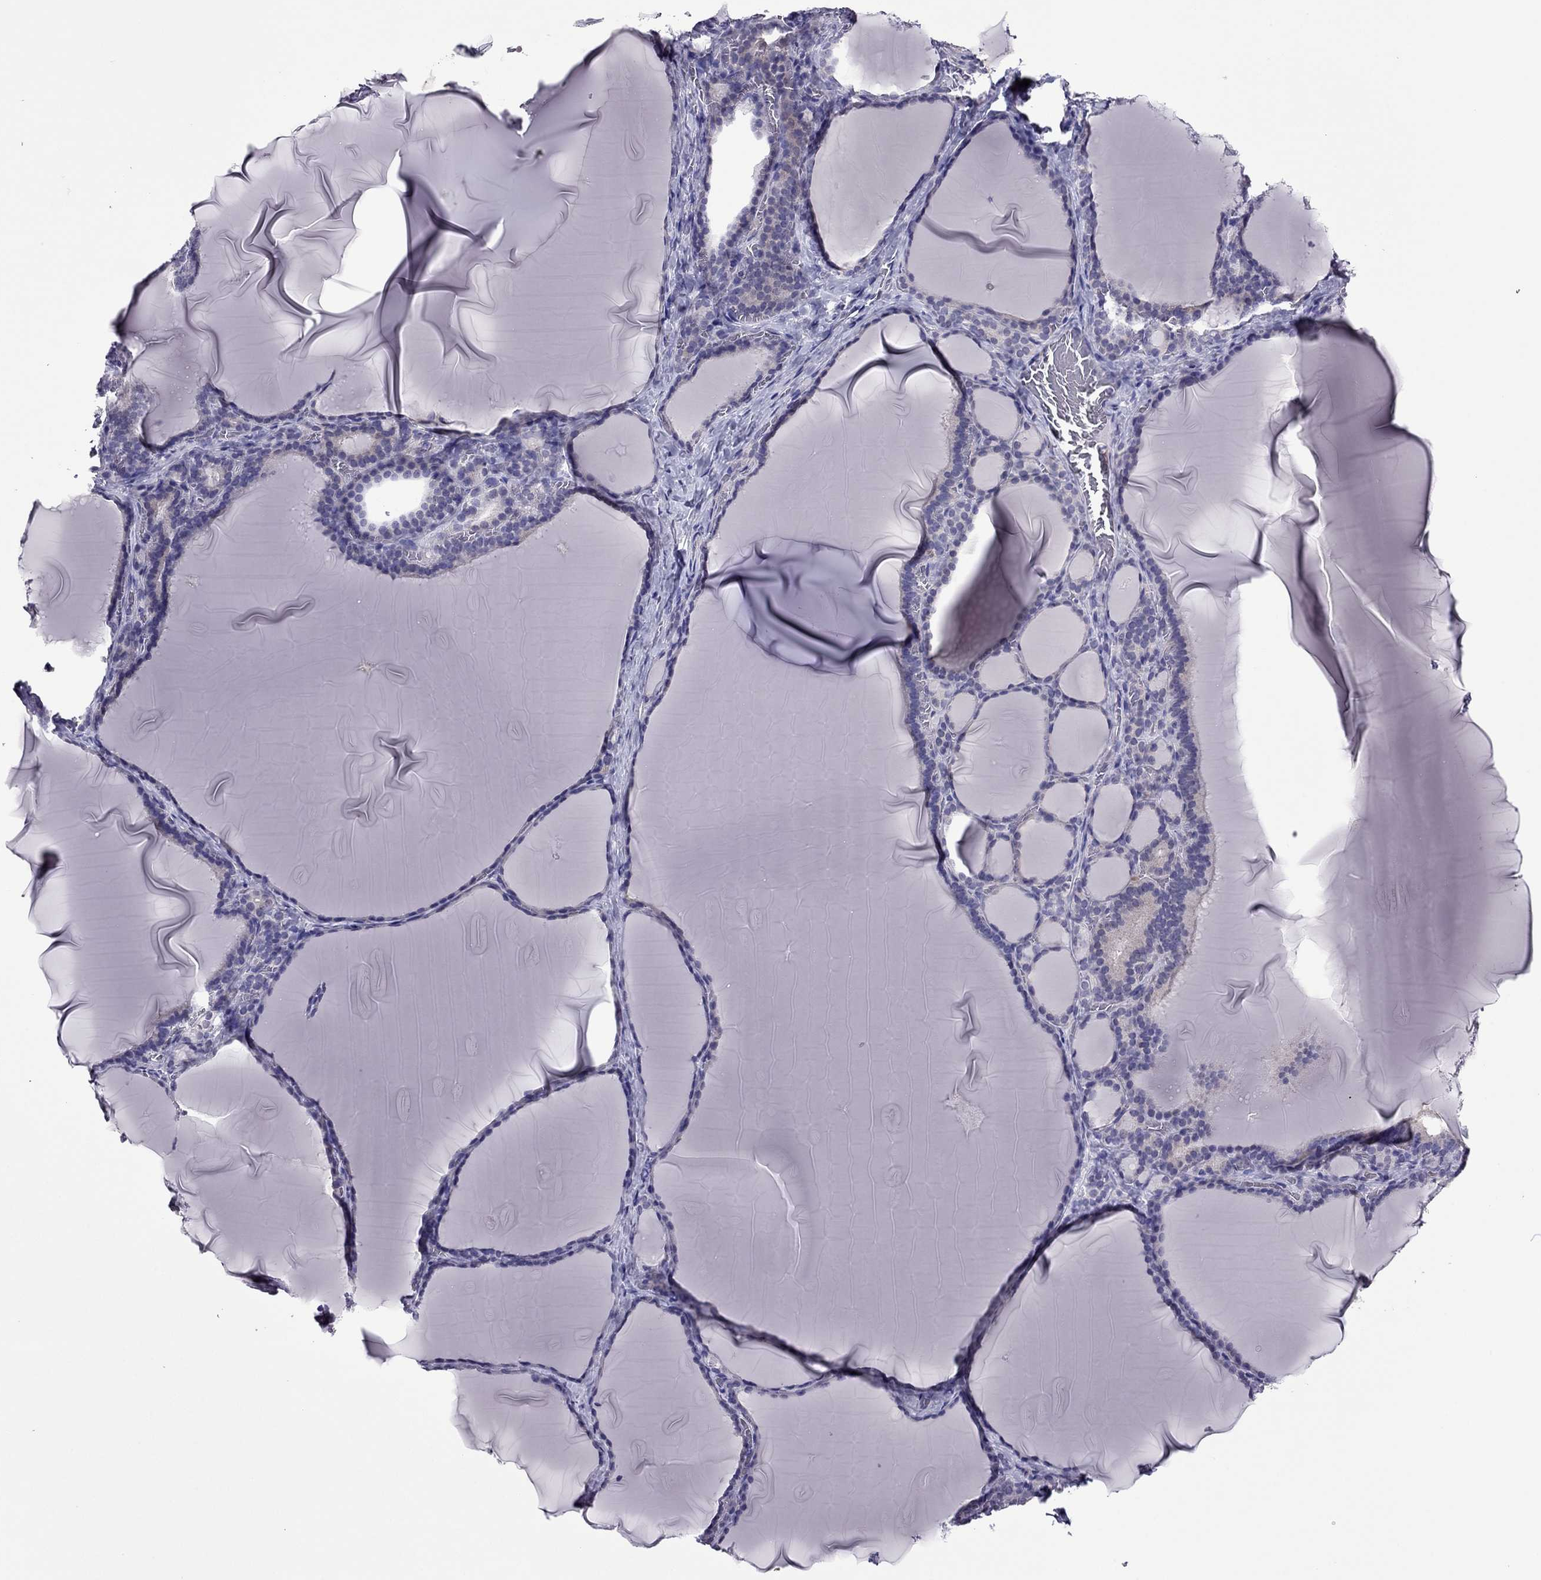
{"staining": {"intensity": "negative", "quantity": "none", "location": "none"}, "tissue": "thyroid gland", "cell_type": "Glandular cells", "image_type": "normal", "snomed": [{"axis": "morphology", "description": "Normal tissue, NOS"}, {"axis": "morphology", "description": "Hyperplasia, NOS"}, {"axis": "topography", "description": "Thyroid gland"}], "caption": "Glandular cells are negative for protein expression in unremarkable human thyroid gland. The staining is performed using DAB (3,3'-diaminobenzidine) brown chromogen with nuclei counter-stained in using hematoxylin.", "gene": "SLC16A8", "patient": {"sex": "female", "age": 27}}